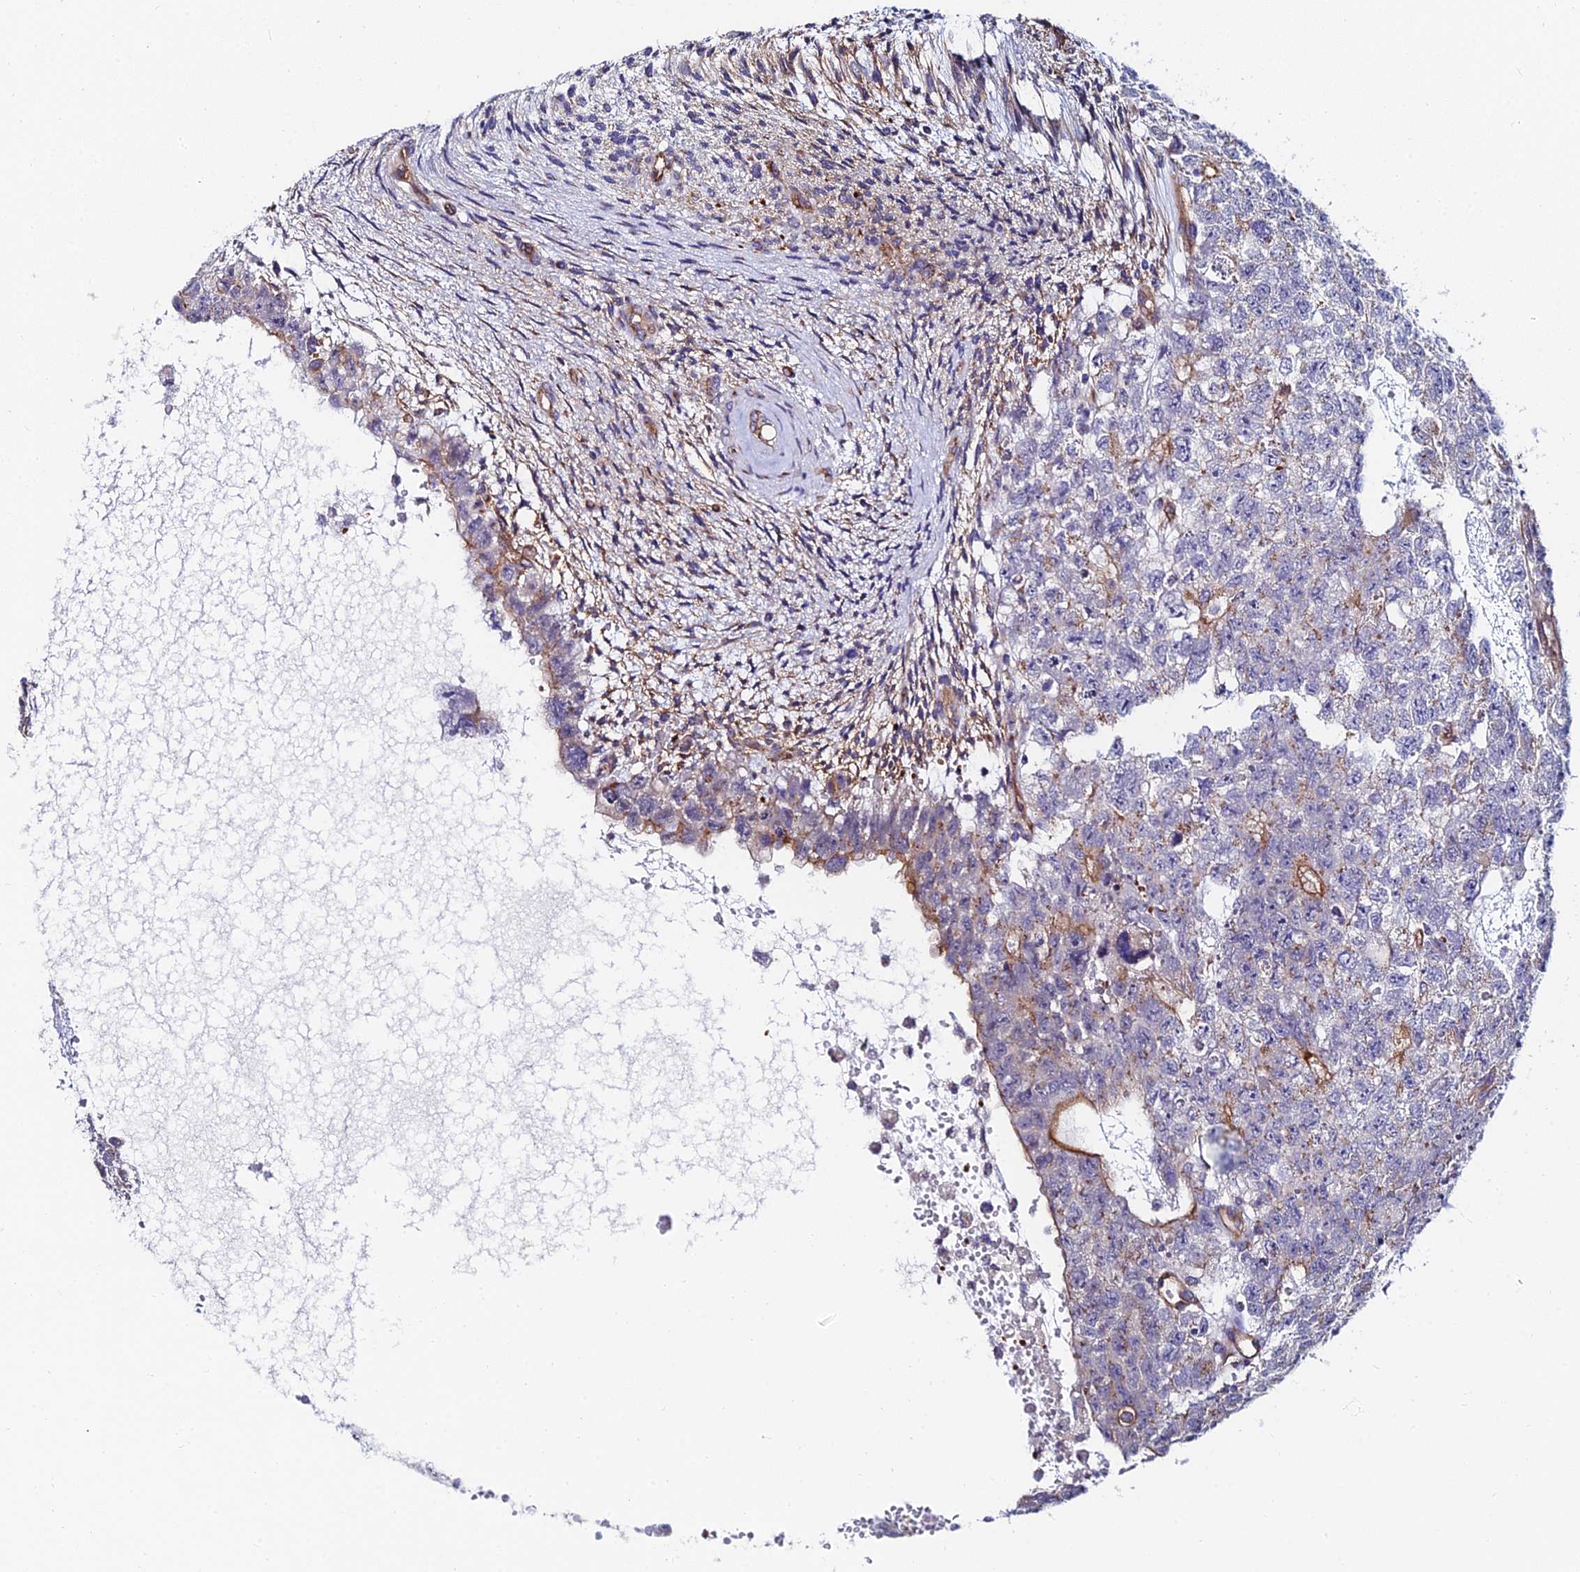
{"staining": {"intensity": "moderate", "quantity": "<25%", "location": "cytoplasmic/membranous"}, "tissue": "testis cancer", "cell_type": "Tumor cells", "image_type": "cancer", "snomed": [{"axis": "morphology", "description": "Carcinoma, Embryonal, NOS"}, {"axis": "topography", "description": "Testis"}], "caption": "Protein expression analysis of testis cancer reveals moderate cytoplasmic/membranous expression in about <25% of tumor cells. Using DAB (3,3'-diaminobenzidine) (brown) and hematoxylin (blue) stains, captured at high magnification using brightfield microscopy.", "gene": "ADGRF3", "patient": {"sex": "male", "age": 26}}